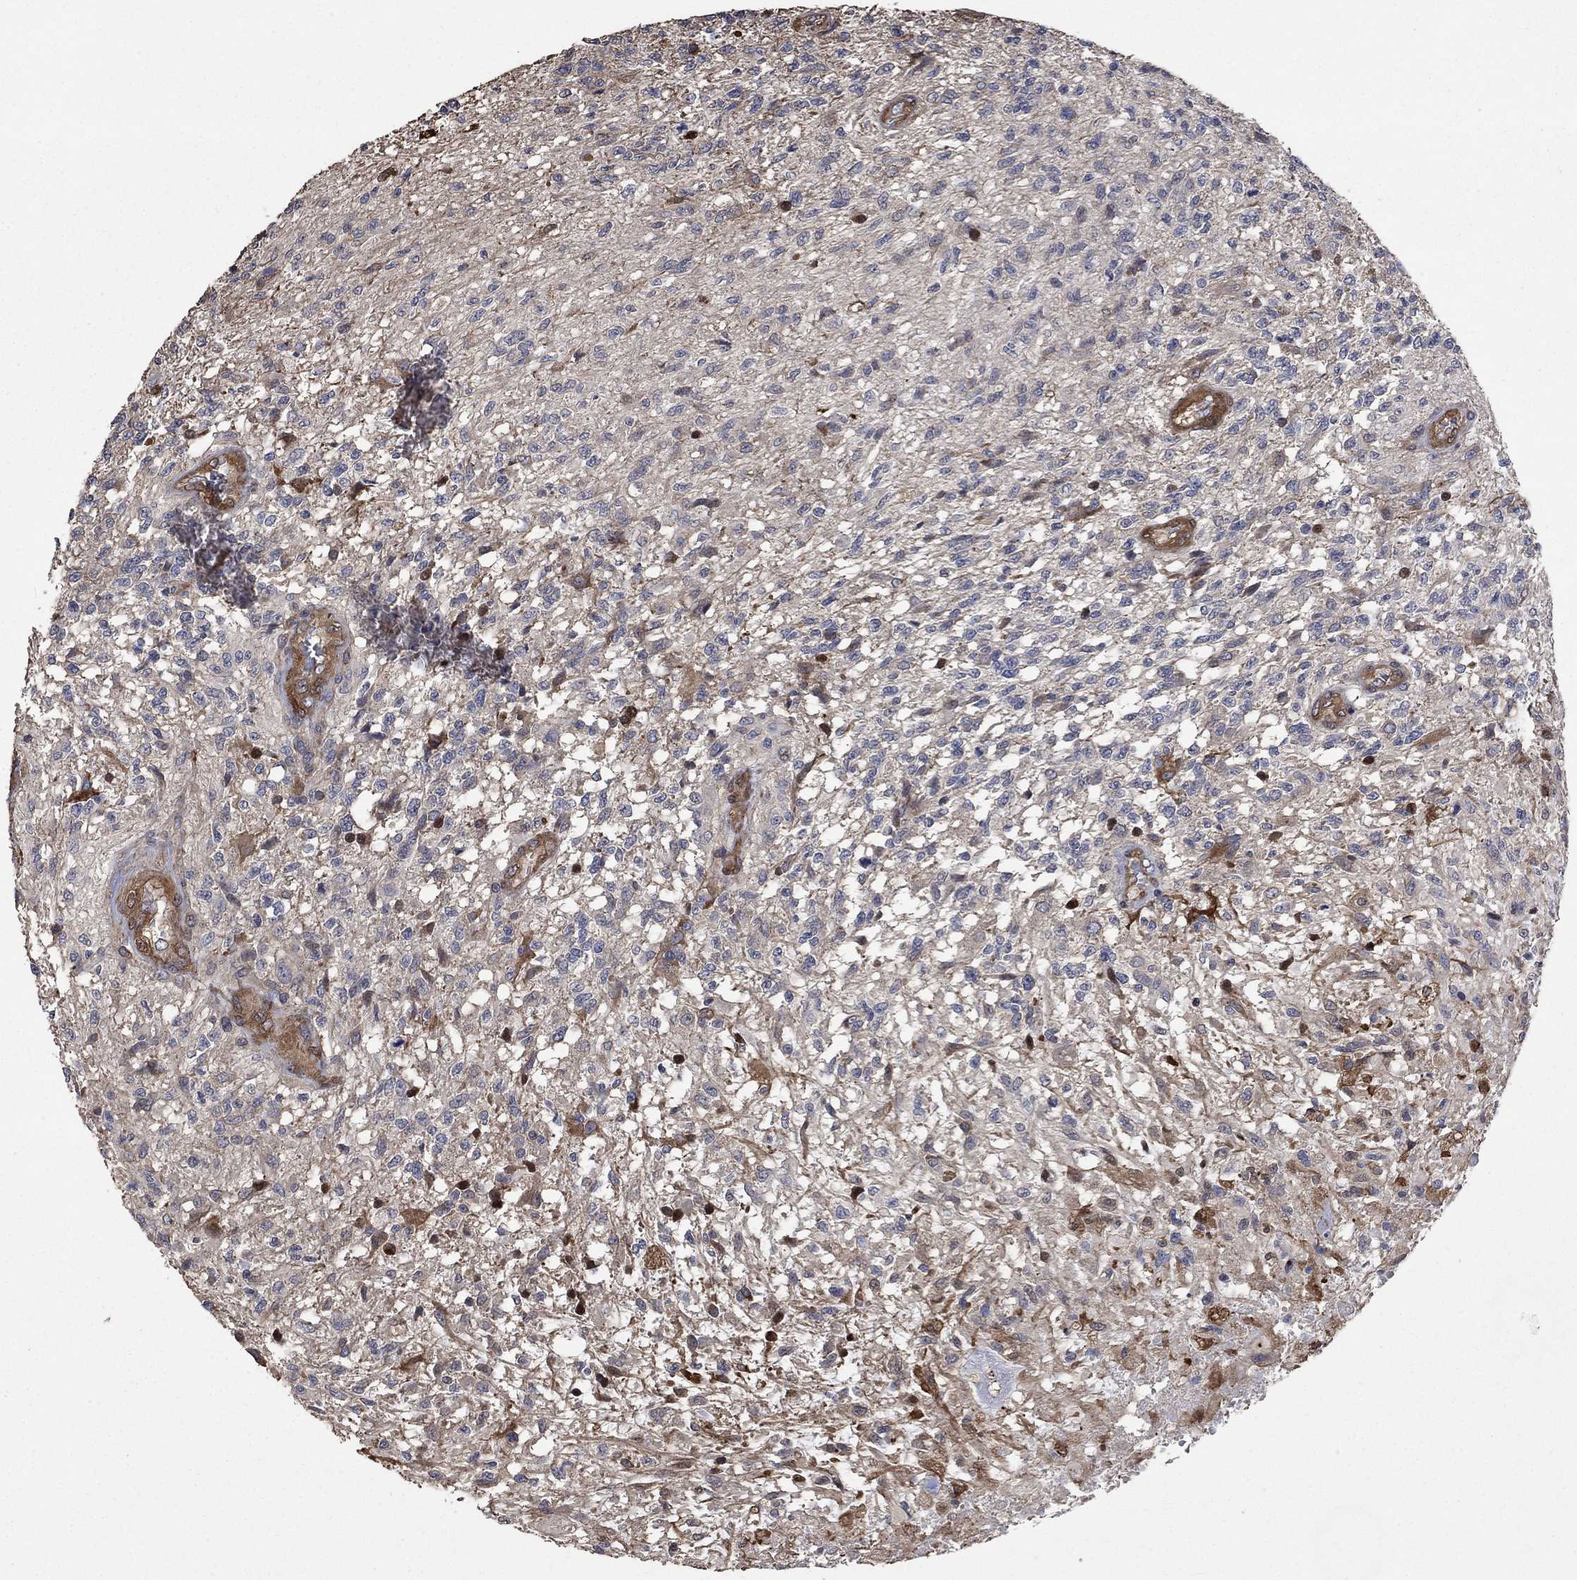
{"staining": {"intensity": "moderate", "quantity": "<25%", "location": "nuclear"}, "tissue": "glioma", "cell_type": "Tumor cells", "image_type": "cancer", "snomed": [{"axis": "morphology", "description": "Glioma, malignant, High grade"}, {"axis": "topography", "description": "Brain"}], "caption": "A photomicrograph showing moderate nuclear staining in approximately <25% of tumor cells in glioma, as visualized by brown immunohistochemical staining.", "gene": "PDE3A", "patient": {"sex": "male", "age": 56}}